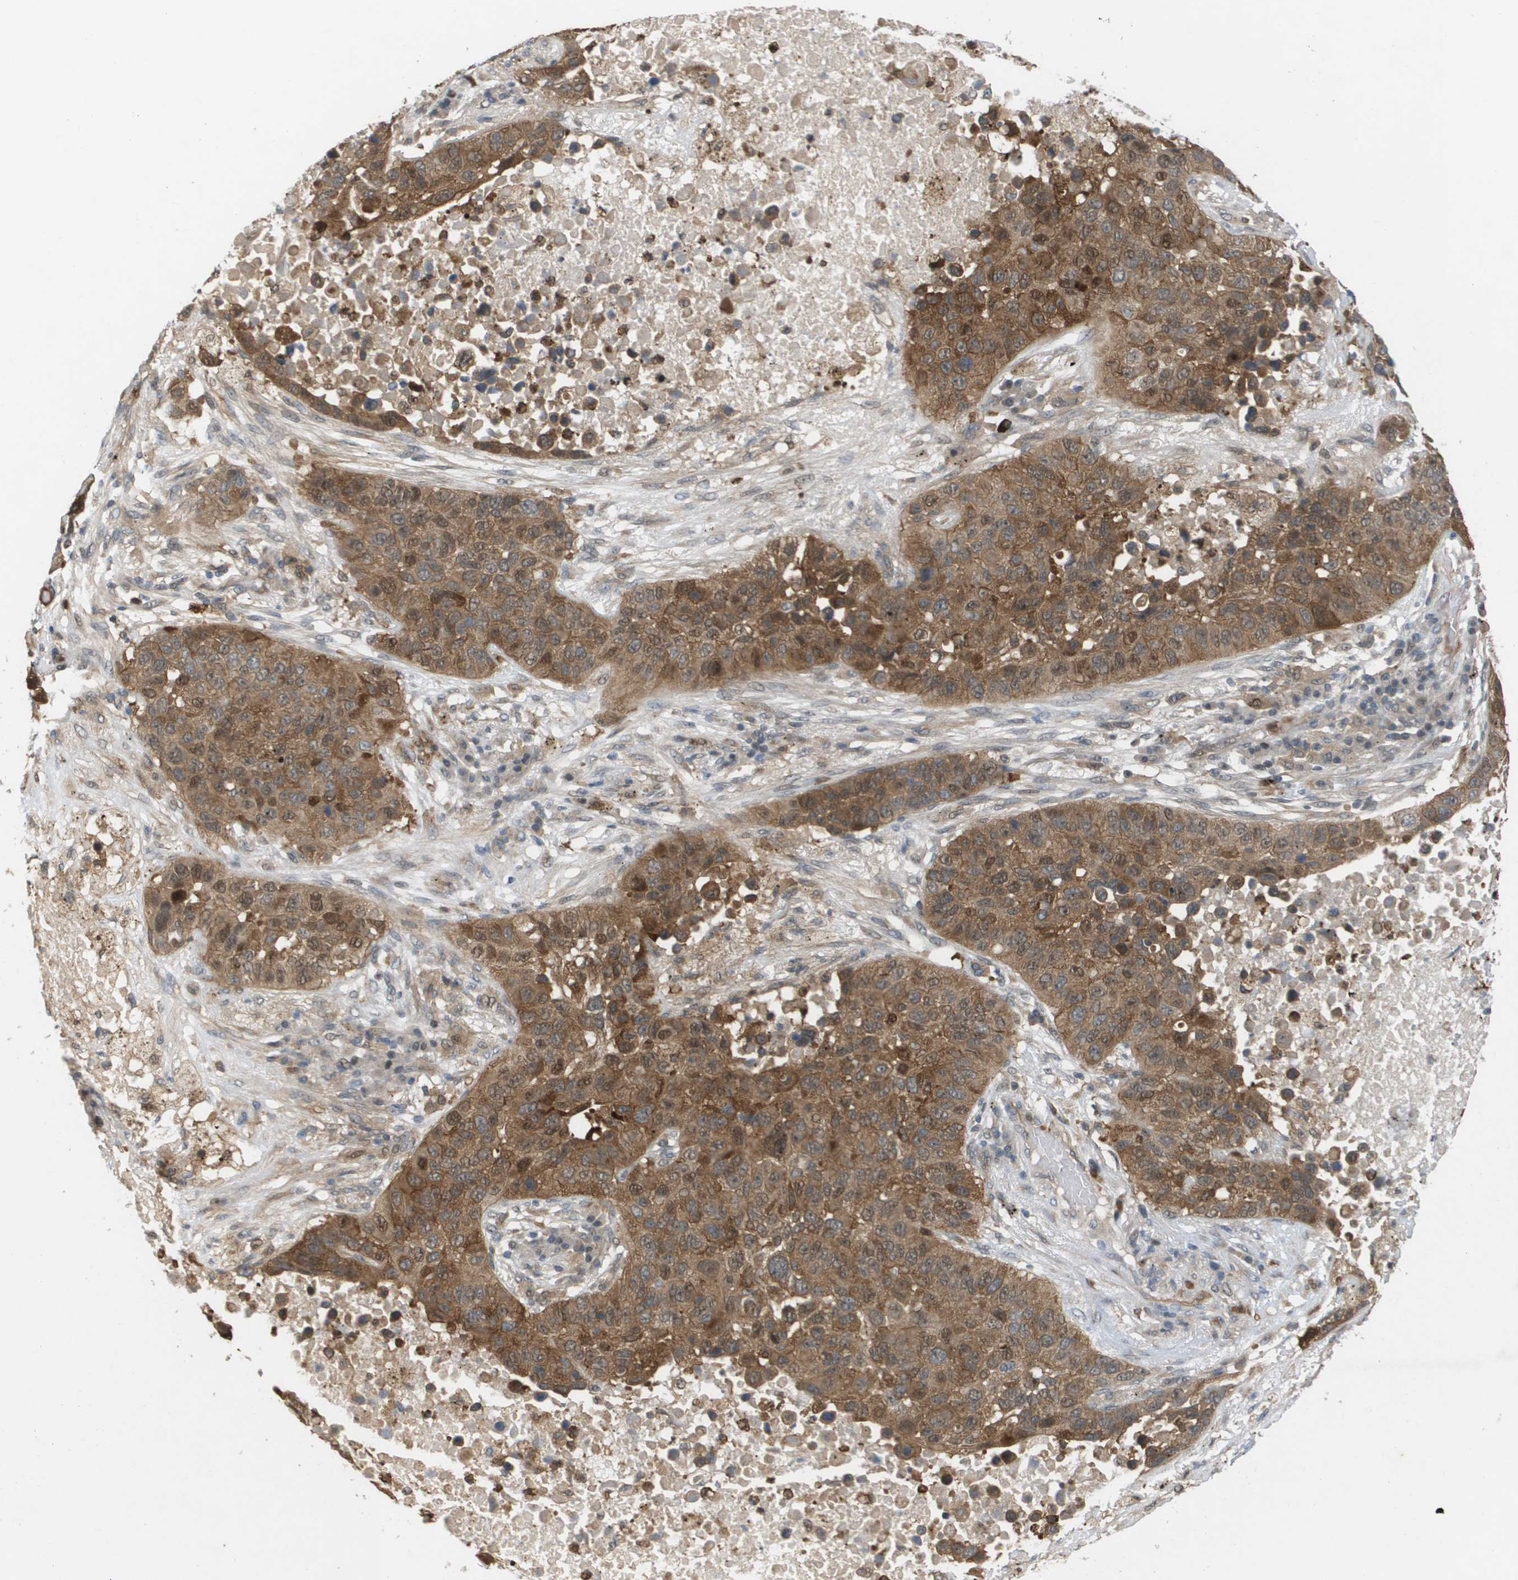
{"staining": {"intensity": "moderate", "quantity": ">75%", "location": "cytoplasmic/membranous,nuclear"}, "tissue": "lung cancer", "cell_type": "Tumor cells", "image_type": "cancer", "snomed": [{"axis": "morphology", "description": "Squamous cell carcinoma, NOS"}, {"axis": "topography", "description": "Lung"}], "caption": "IHC image of human lung squamous cell carcinoma stained for a protein (brown), which reveals medium levels of moderate cytoplasmic/membranous and nuclear positivity in approximately >75% of tumor cells.", "gene": "PALD1", "patient": {"sex": "male", "age": 57}}